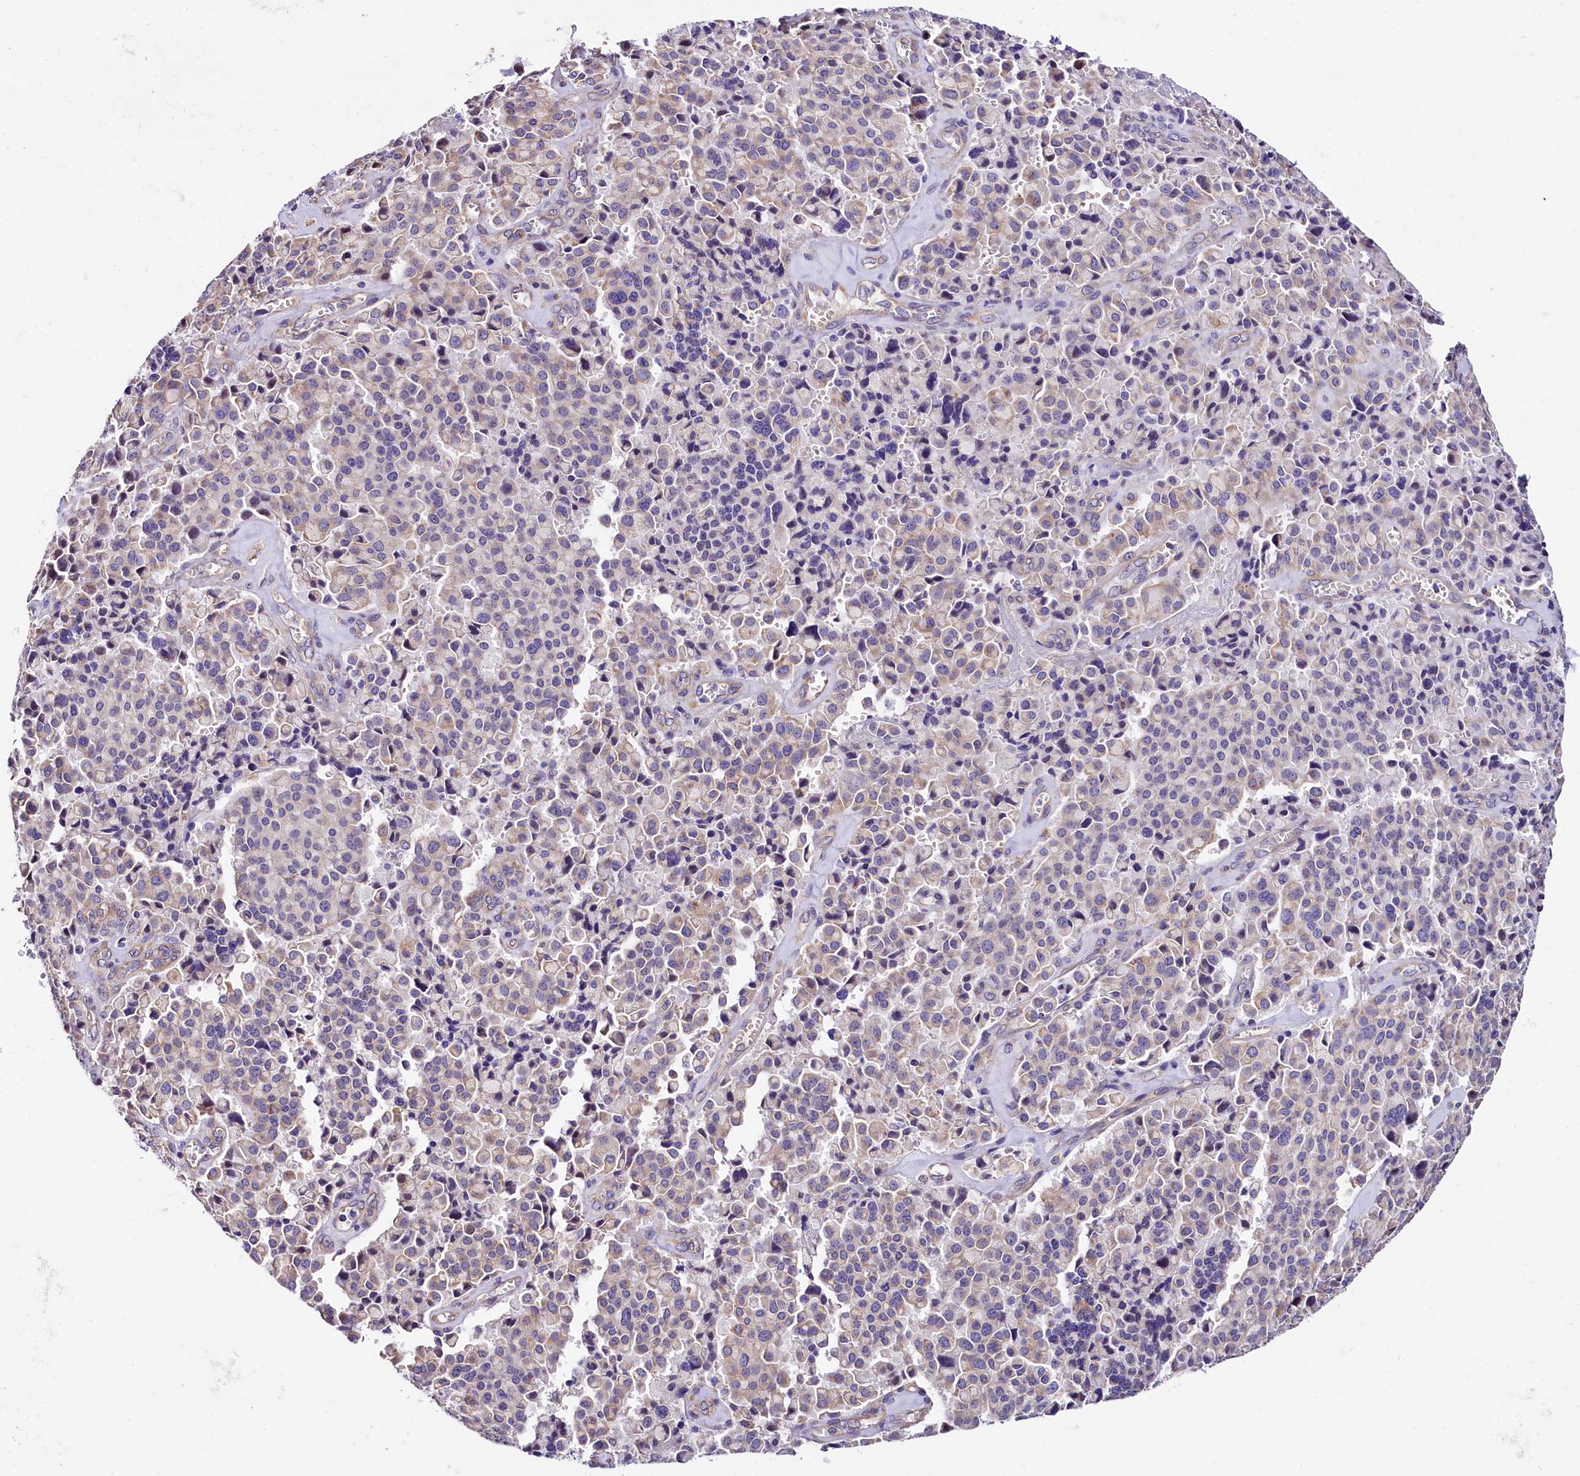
{"staining": {"intensity": "weak", "quantity": "<25%", "location": "cytoplasmic/membranous"}, "tissue": "pancreatic cancer", "cell_type": "Tumor cells", "image_type": "cancer", "snomed": [{"axis": "morphology", "description": "Adenocarcinoma, NOS"}, {"axis": "topography", "description": "Pancreas"}], "caption": "A micrograph of human adenocarcinoma (pancreatic) is negative for staining in tumor cells.", "gene": "ACAA2", "patient": {"sex": "male", "age": 65}}